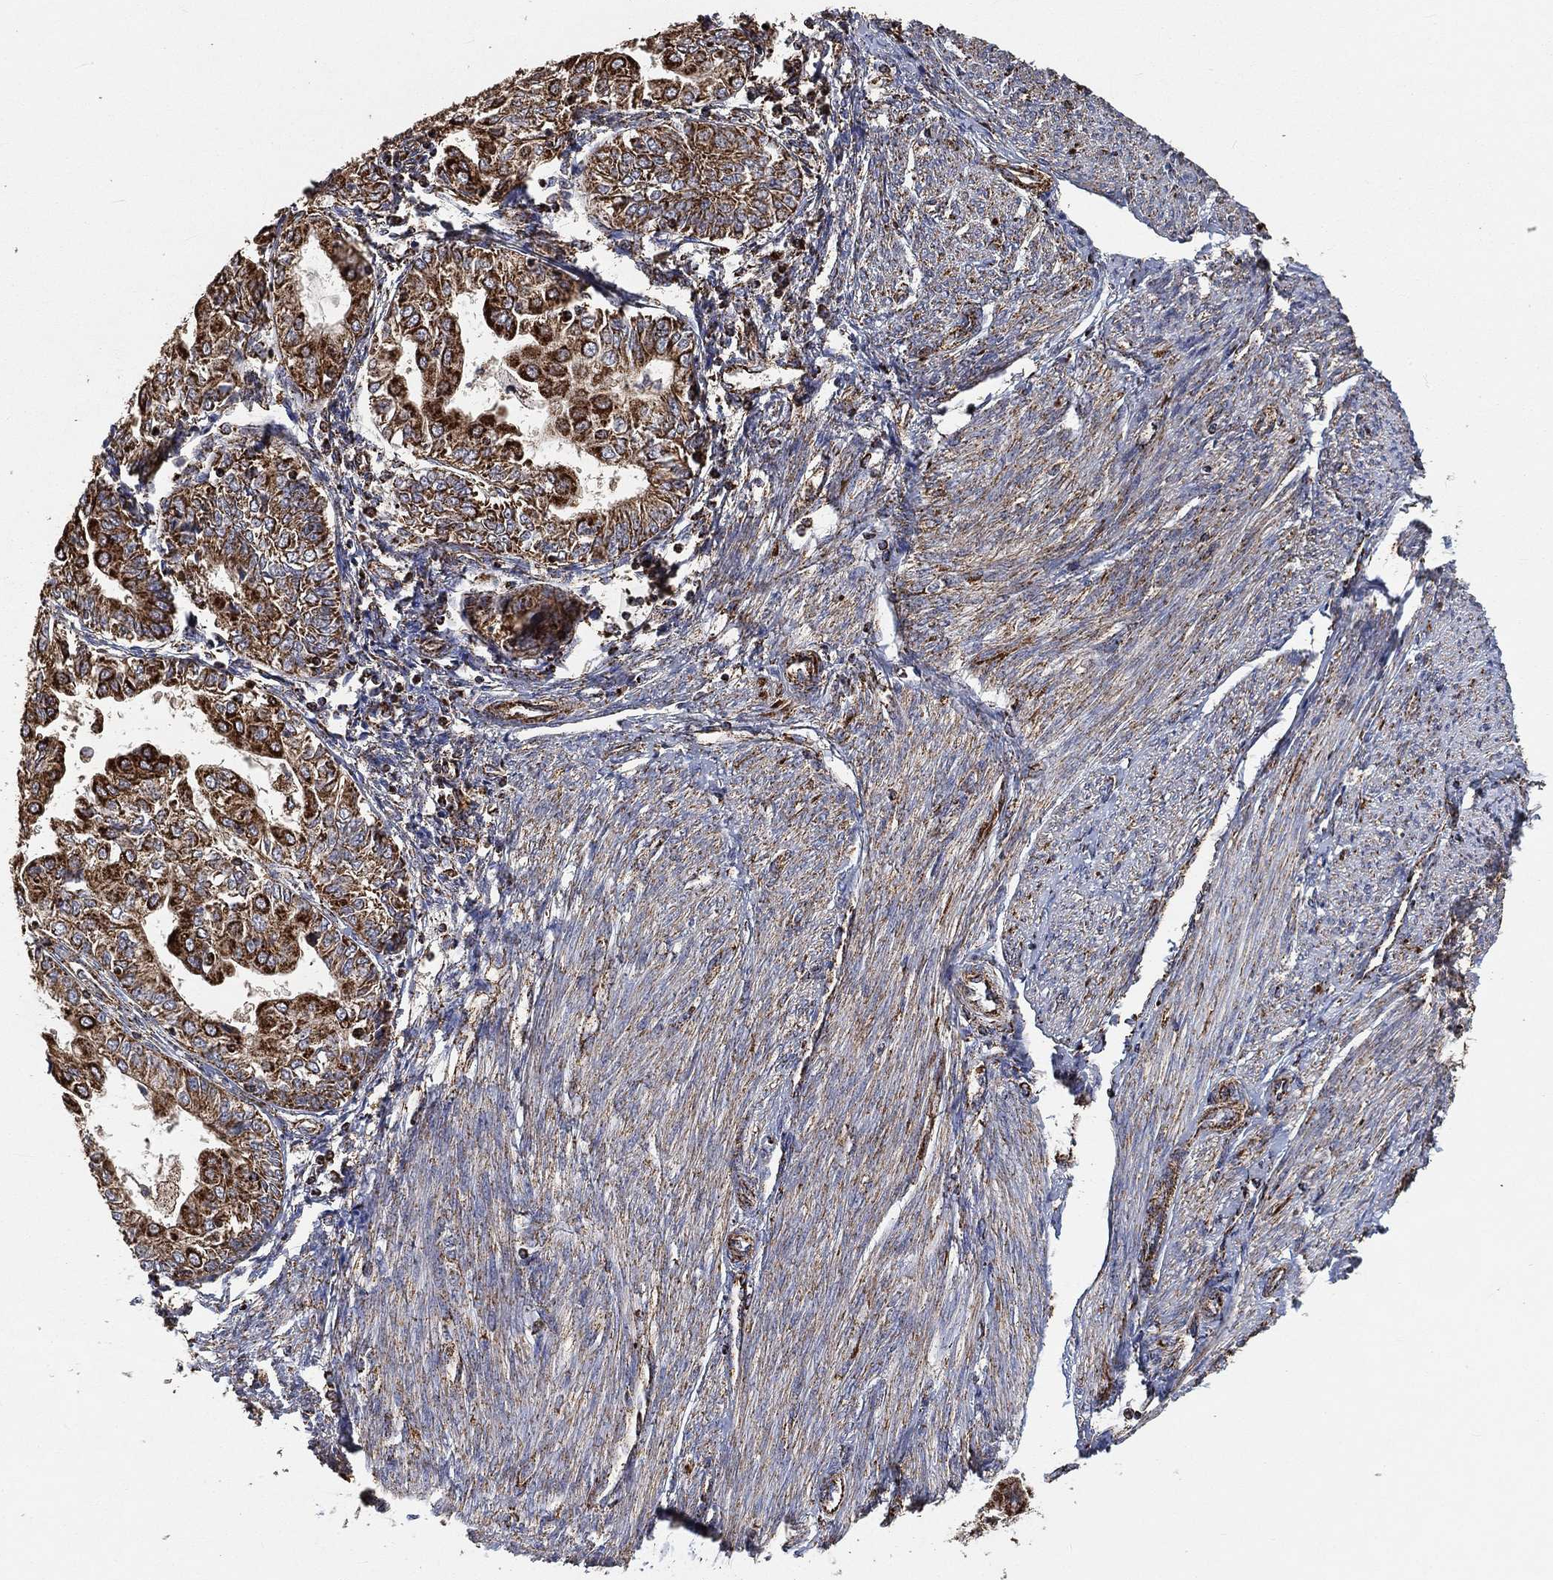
{"staining": {"intensity": "strong", "quantity": ">75%", "location": "cytoplasmic/membranous"}, "tissue": "endometrial cancer", "cell_type": "Tumor cells", "image_type": "cancer", "snomed": [{"axis": "morphology", "description": "Adenocarcinoma, NOS"}, {"axis": "topography", "description": "Endometrium"}], "caption": "Protein staining reveals strong cytoplasmic/membranous expression in about >75% of tumor cells in endometrial cancer. (Brightfield microscopy of DAB IHC at high magnification).", "gene": "SLC38A7", "patient": {"sex": "female", "age": 68}}